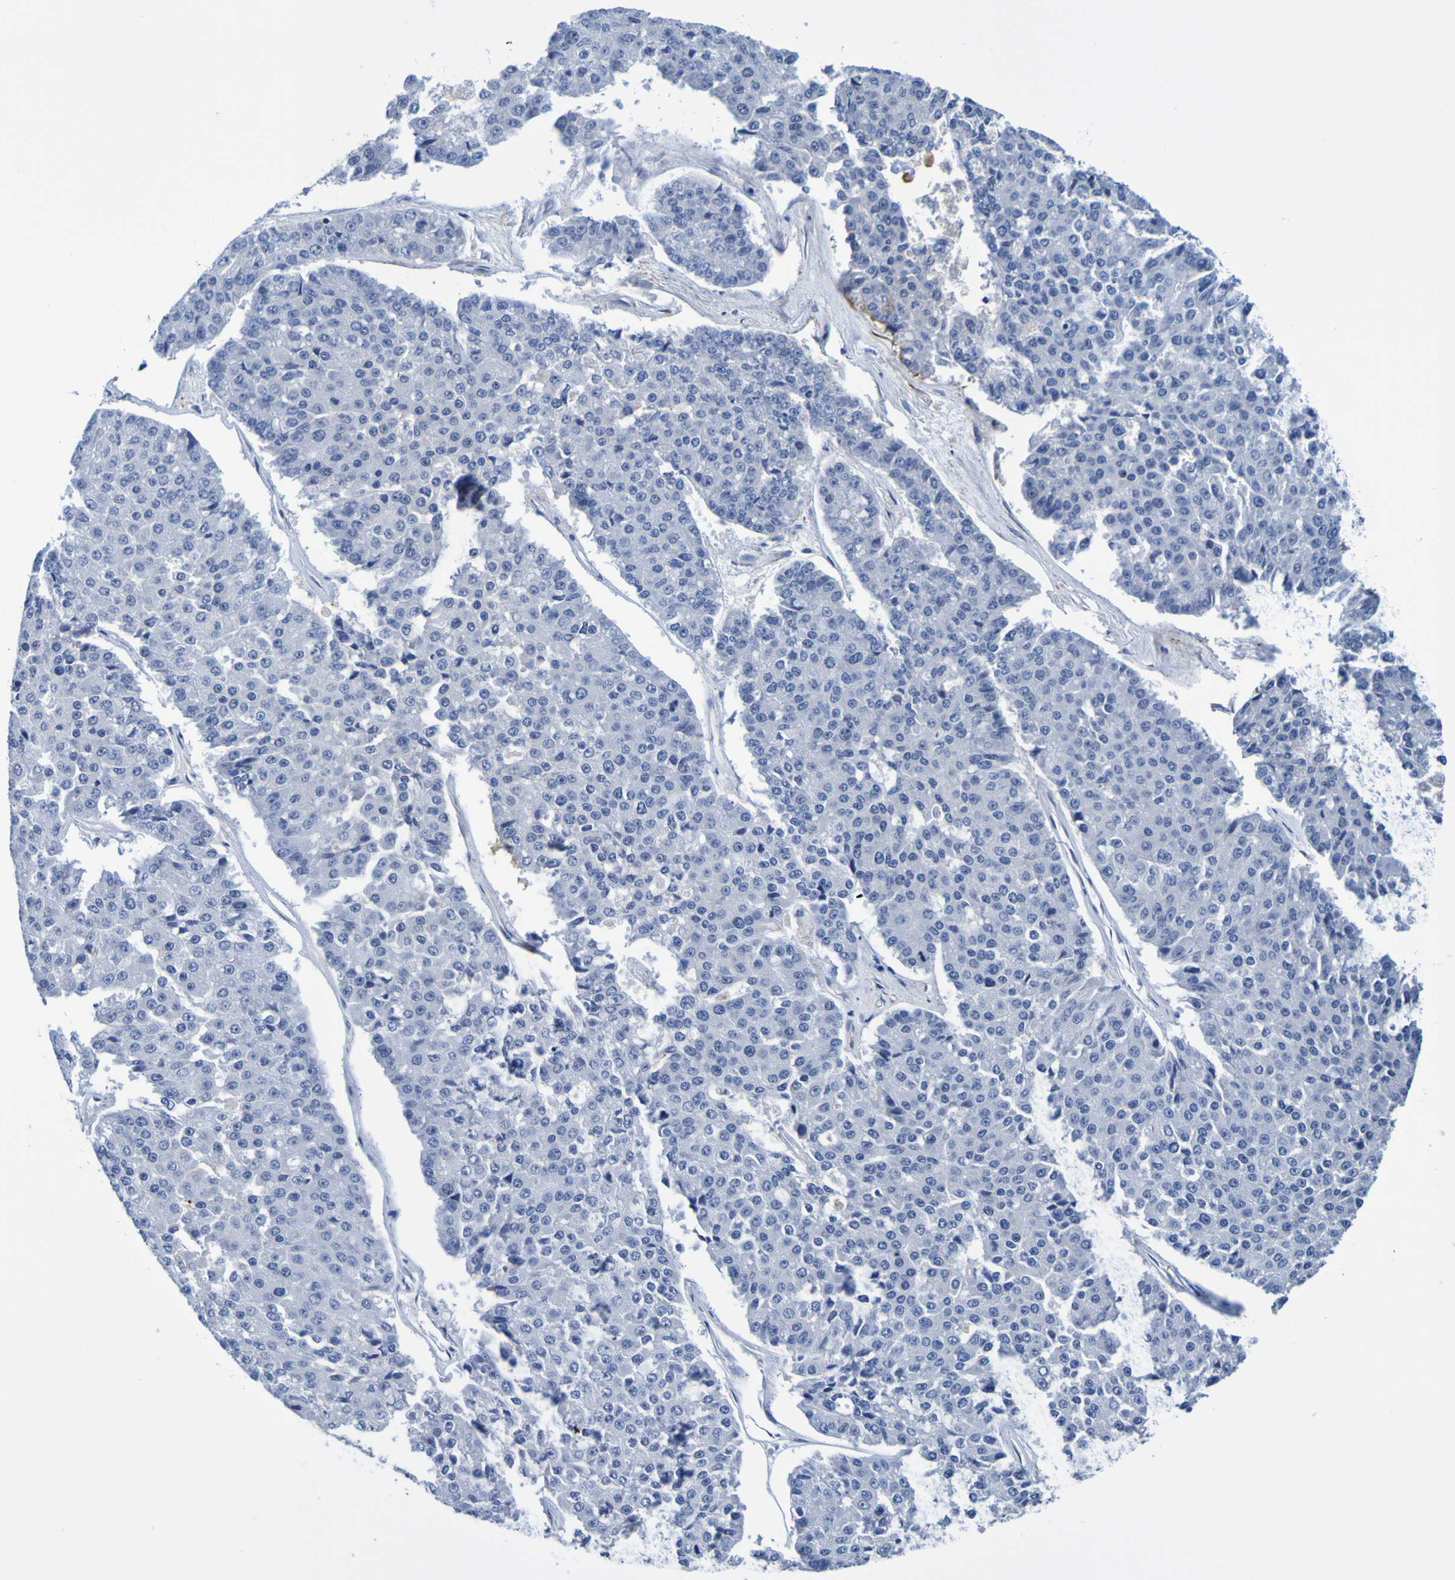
{"staining": {"intensity": "negative", "quantity": "none", "location": "none"}, "tissue": "pancreatic cancer", "cell_type": "Tumor cells", "image_type": "cancer", "snomed": [{"axis": "morphology", "description": "Adenocarcinoma, NOS"}, {"axis": "topography", "description": "Pancreas"}], "caption": "Immunohistochemistry (IHC) of pancreatic cancer (adenocarcinoma) demonstrates no expression in tumor cells.", "gene": "VMA21", "patient": {"sex": "male", "age": 50}}